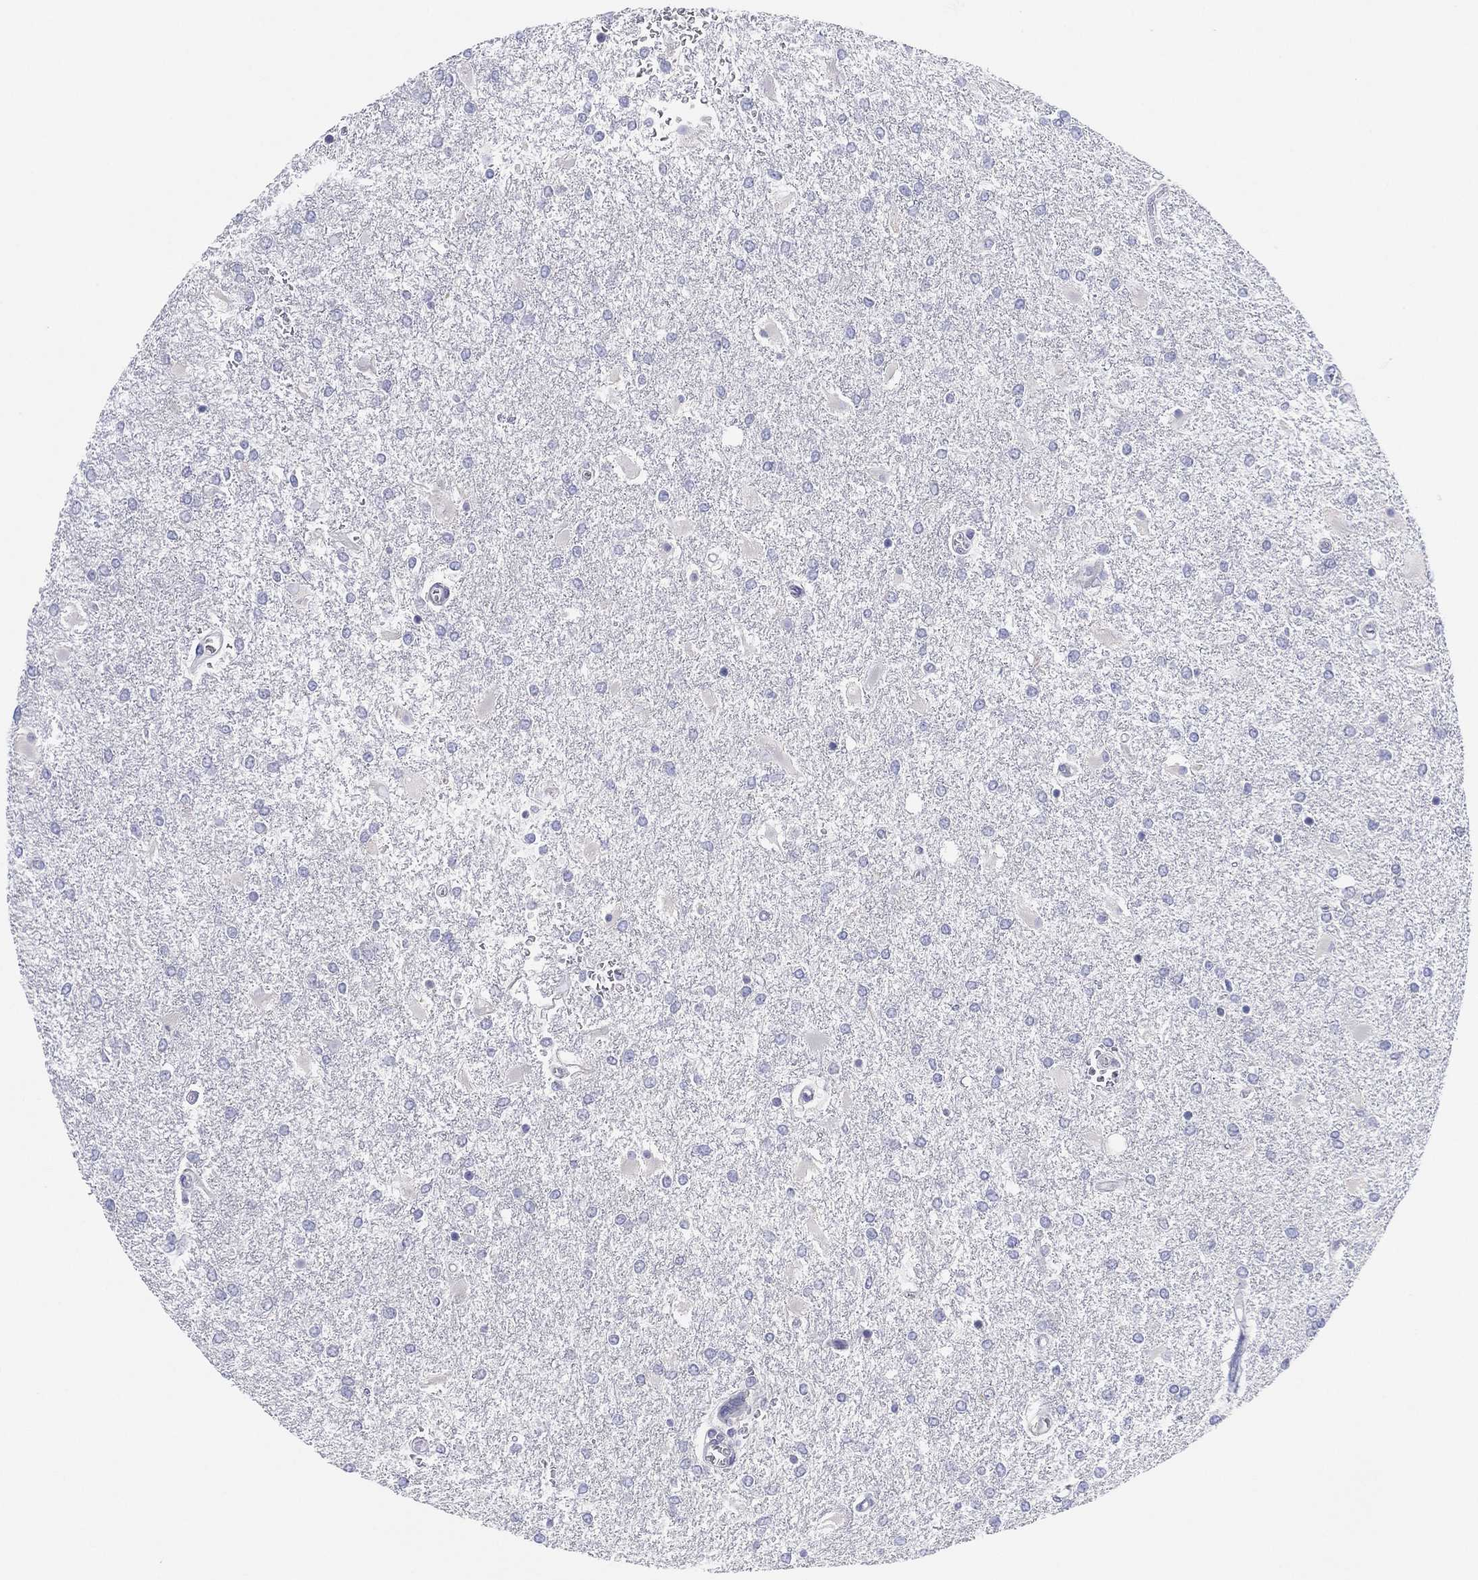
{"staining": {"intensity": "negative", "quantity": "none", "location": "none"}, "tissue": "glioma", "cell_type": "Tumor cells", "image_type": "cancer", "snomed": [{"axis": "morphology", "description": "Glioma, malignant, High grade"}, {"axis": "topography", "description": "Cerebral cortex"}], "caption": "Immunohistochemical staining of human glioma demonstrates no significant expression in tumor cells.", "gene": "TMEM40", "patient": {"sex": "male", "age": 79}}